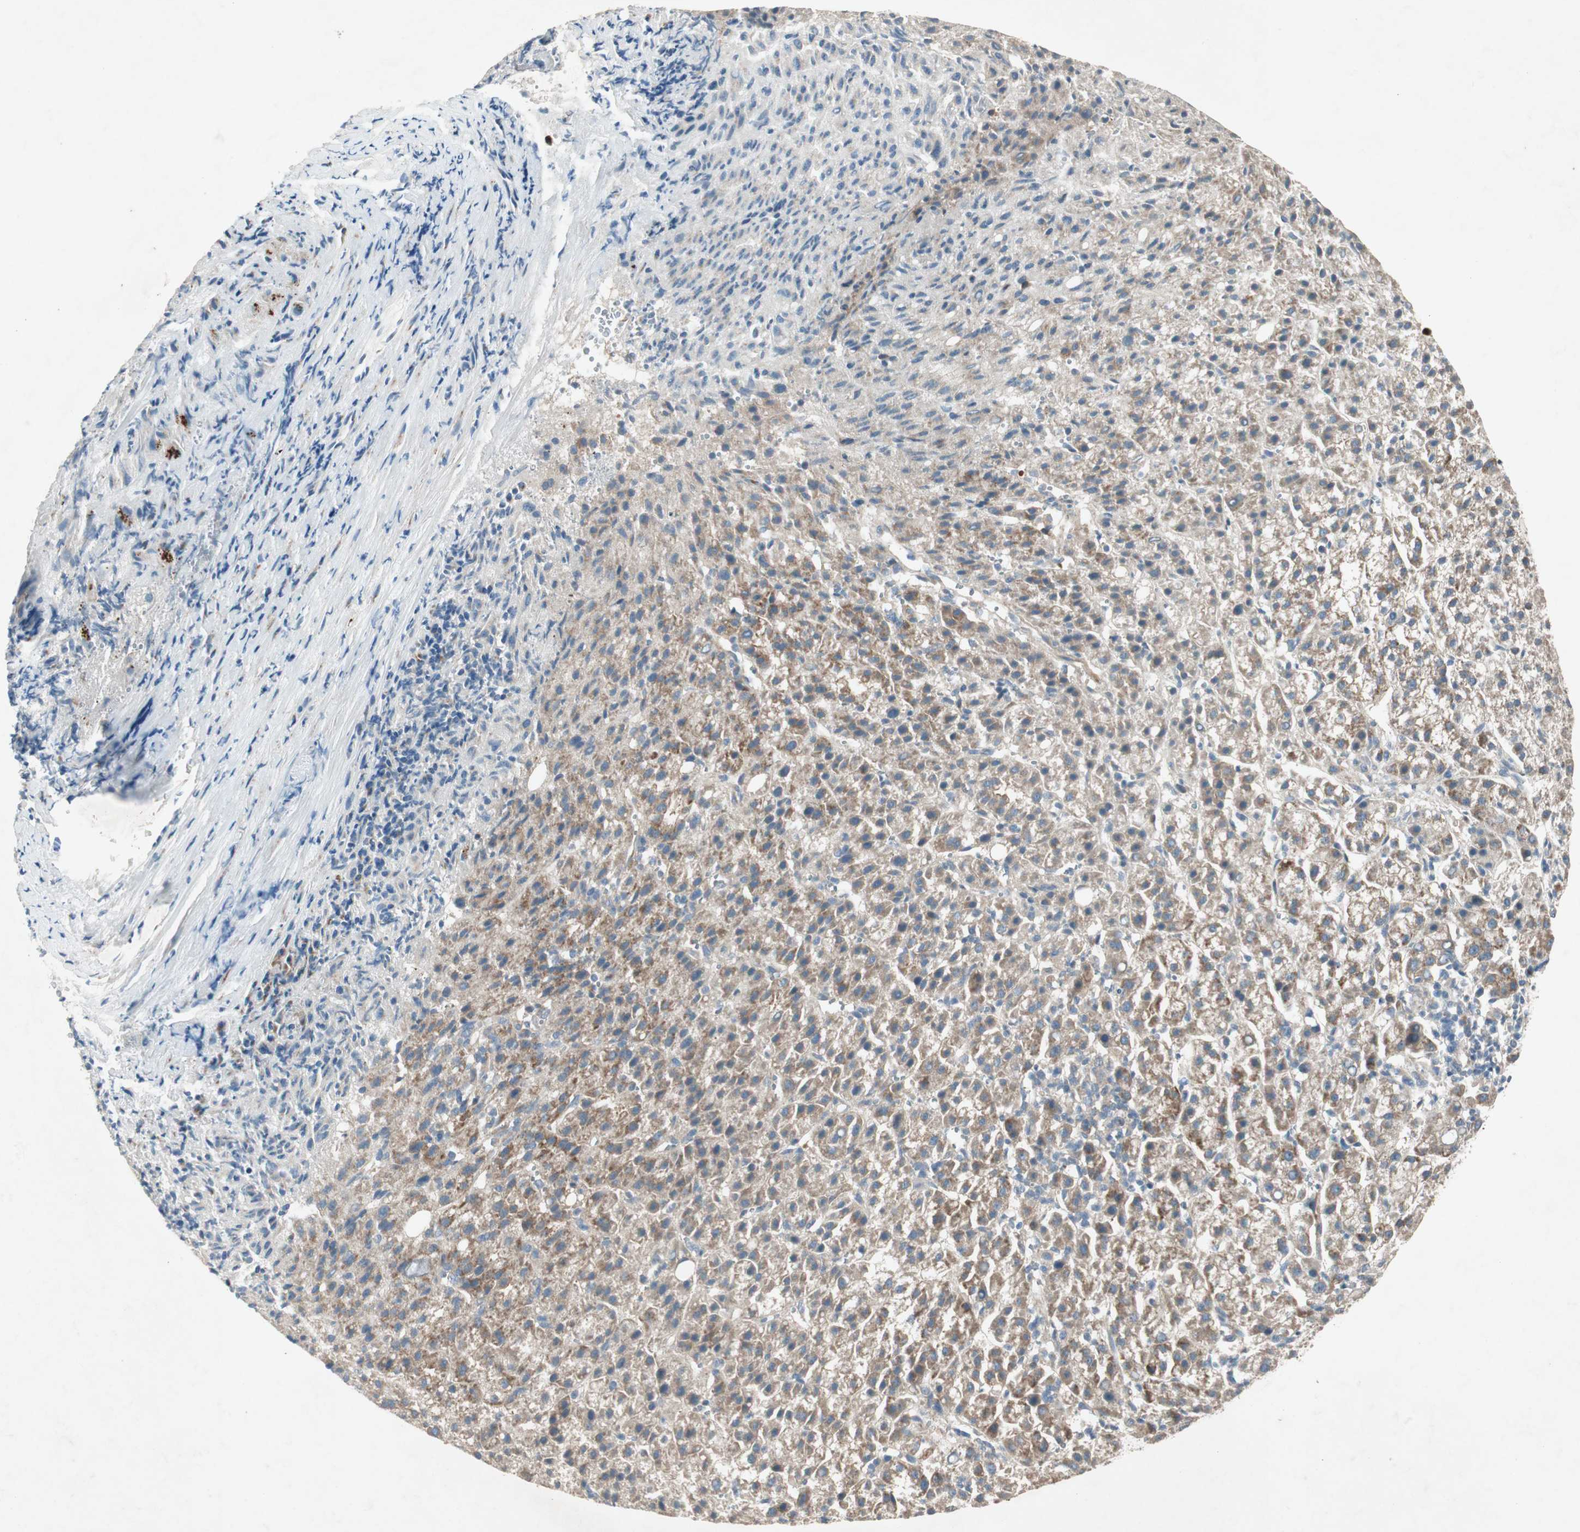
{"staining": {"intensity": "moderate", "quantity": ">75%", "location": "cytoplasmic/membranous"}, "tissue": "liver cancer", "cell_type": "Tumor cells", "image_type": "cancer", "snomed": [{"axis": "morphology", "description": "Carcinoma, Hepatocellular, NOS"}, {"axis": "topography", "description": "Liver"}], "caption": "Hepatocellular carcinoma (liver) stained with DAB (3,3'-diaminobenzidine) immunohistochemistry exhibits medium levels of moderate cytoplasmic/membranous staining in approximately >75% of tumor cells.", "gene": "APOO", "patient": {"sex": "female", "age": 58}}